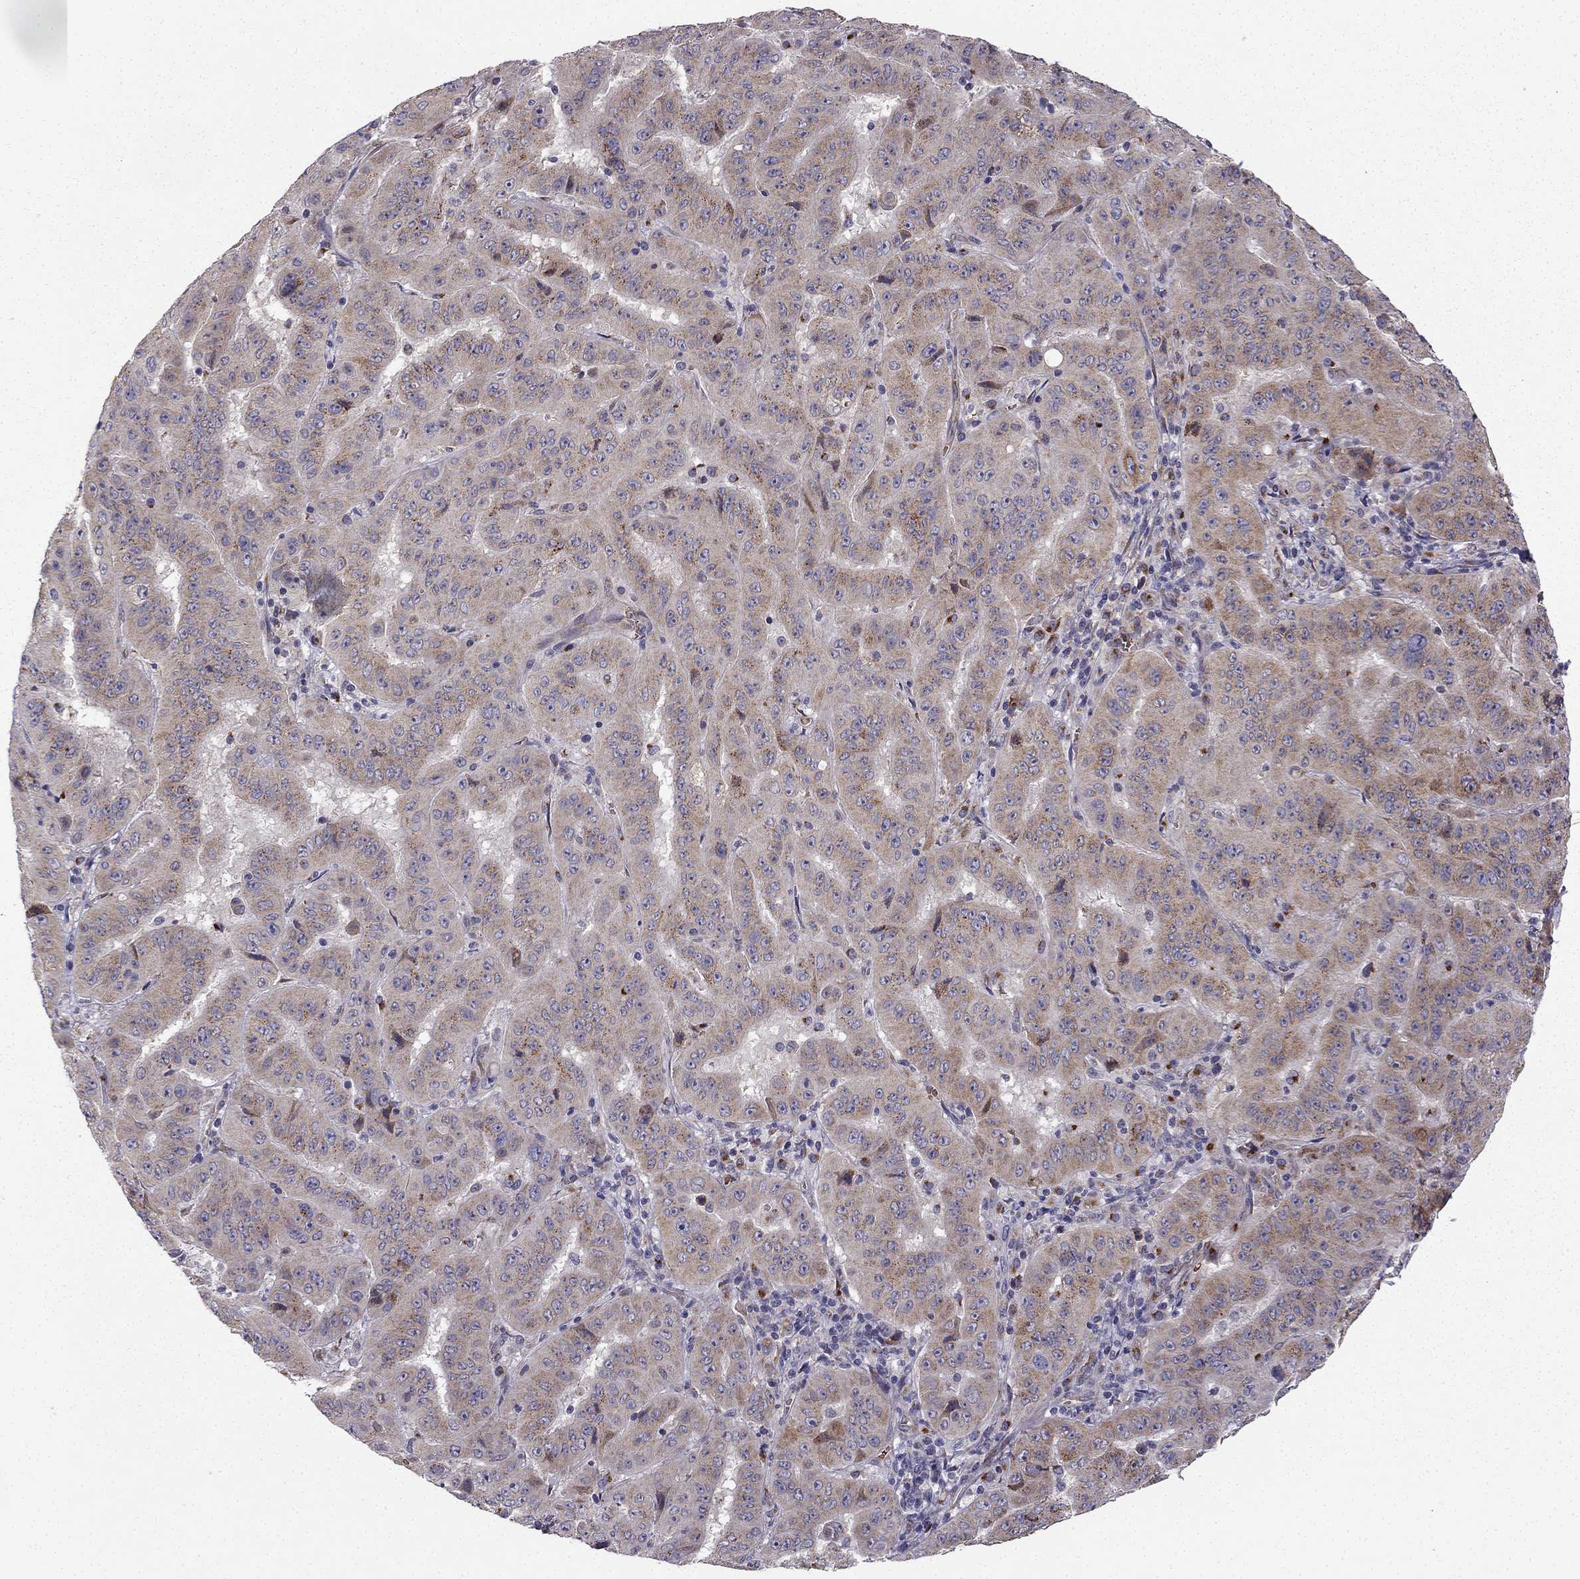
{"staining": {"intensity": "moderate", "quantity": "25%-75%", "location": "cytoplasmic/membranous"}, "tissue": "pancreatic cancer", "cell_type": "Tumor cells", "image_type": "cancer", "snomed": [{"axis": "morphology", "description": "Adenocarcinoma, NOS"}, {"axis": "topography", "description": "Pancreas"}], "caption": "Pancreatic adenocarcinoma was stained to show a protein in brown. There is medium levels of moderate cytoplasmic/membranous expression in approximately 25%-75% of tumor cells.", "gene": "B4GALT7", "patient": {"sex": "male", "age": 63}}